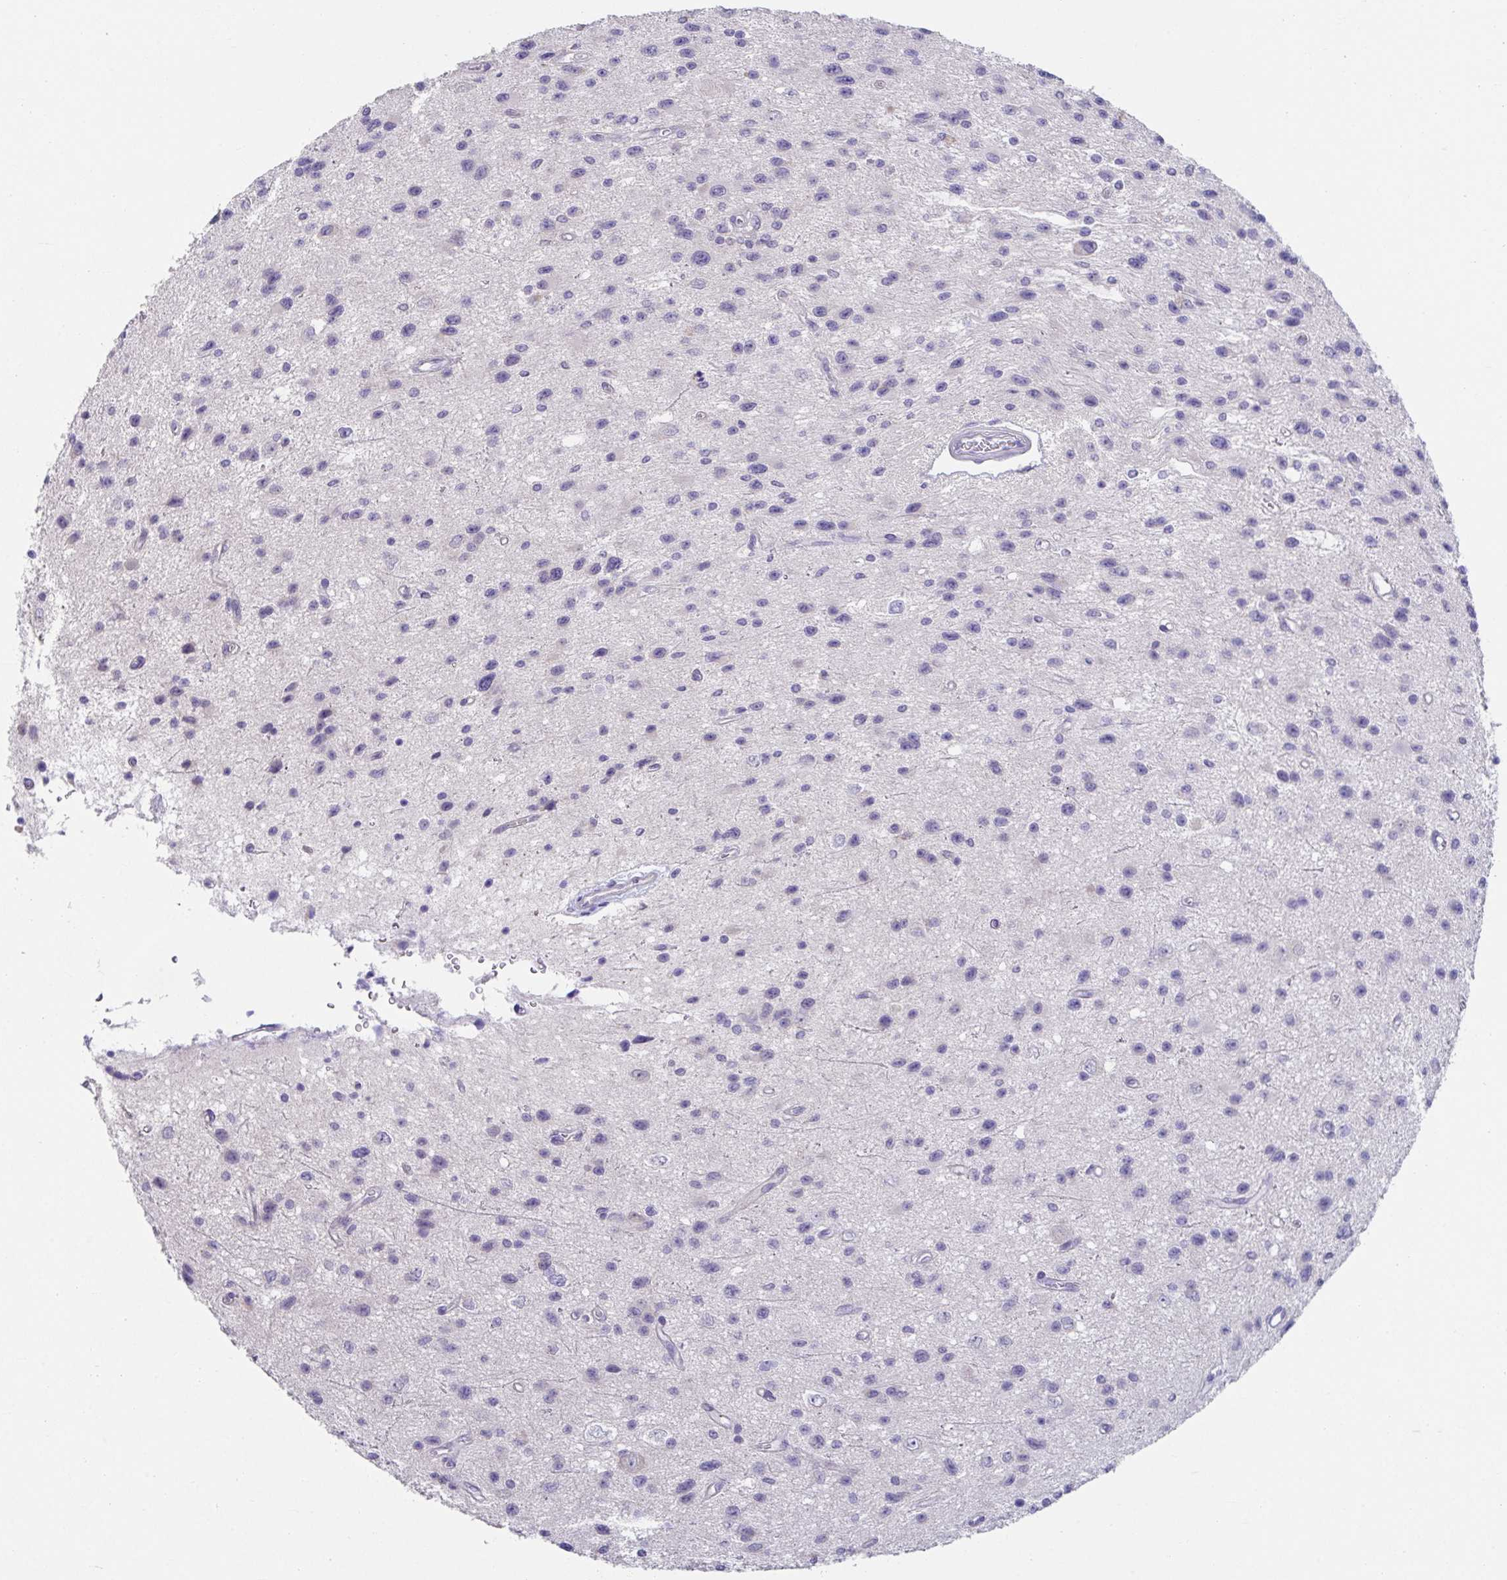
{"staining": {"intensity": "negative", "quantity": "none", "location": "none"}, "tissue": "glioma", "cell_type": "Tumor cells", "image_type": "cancer", "snomed": [{"axis": "morphology", "description": "Glioma, malignant, Low grade"}, {"axis": "topography", "description": "Brain"}], "caption": "An image of glioma stained for a protein demonstrates no brown staining in tumor cells.", "gene": "CXCR1", "patient": {"sex": "male", "age": 43}}